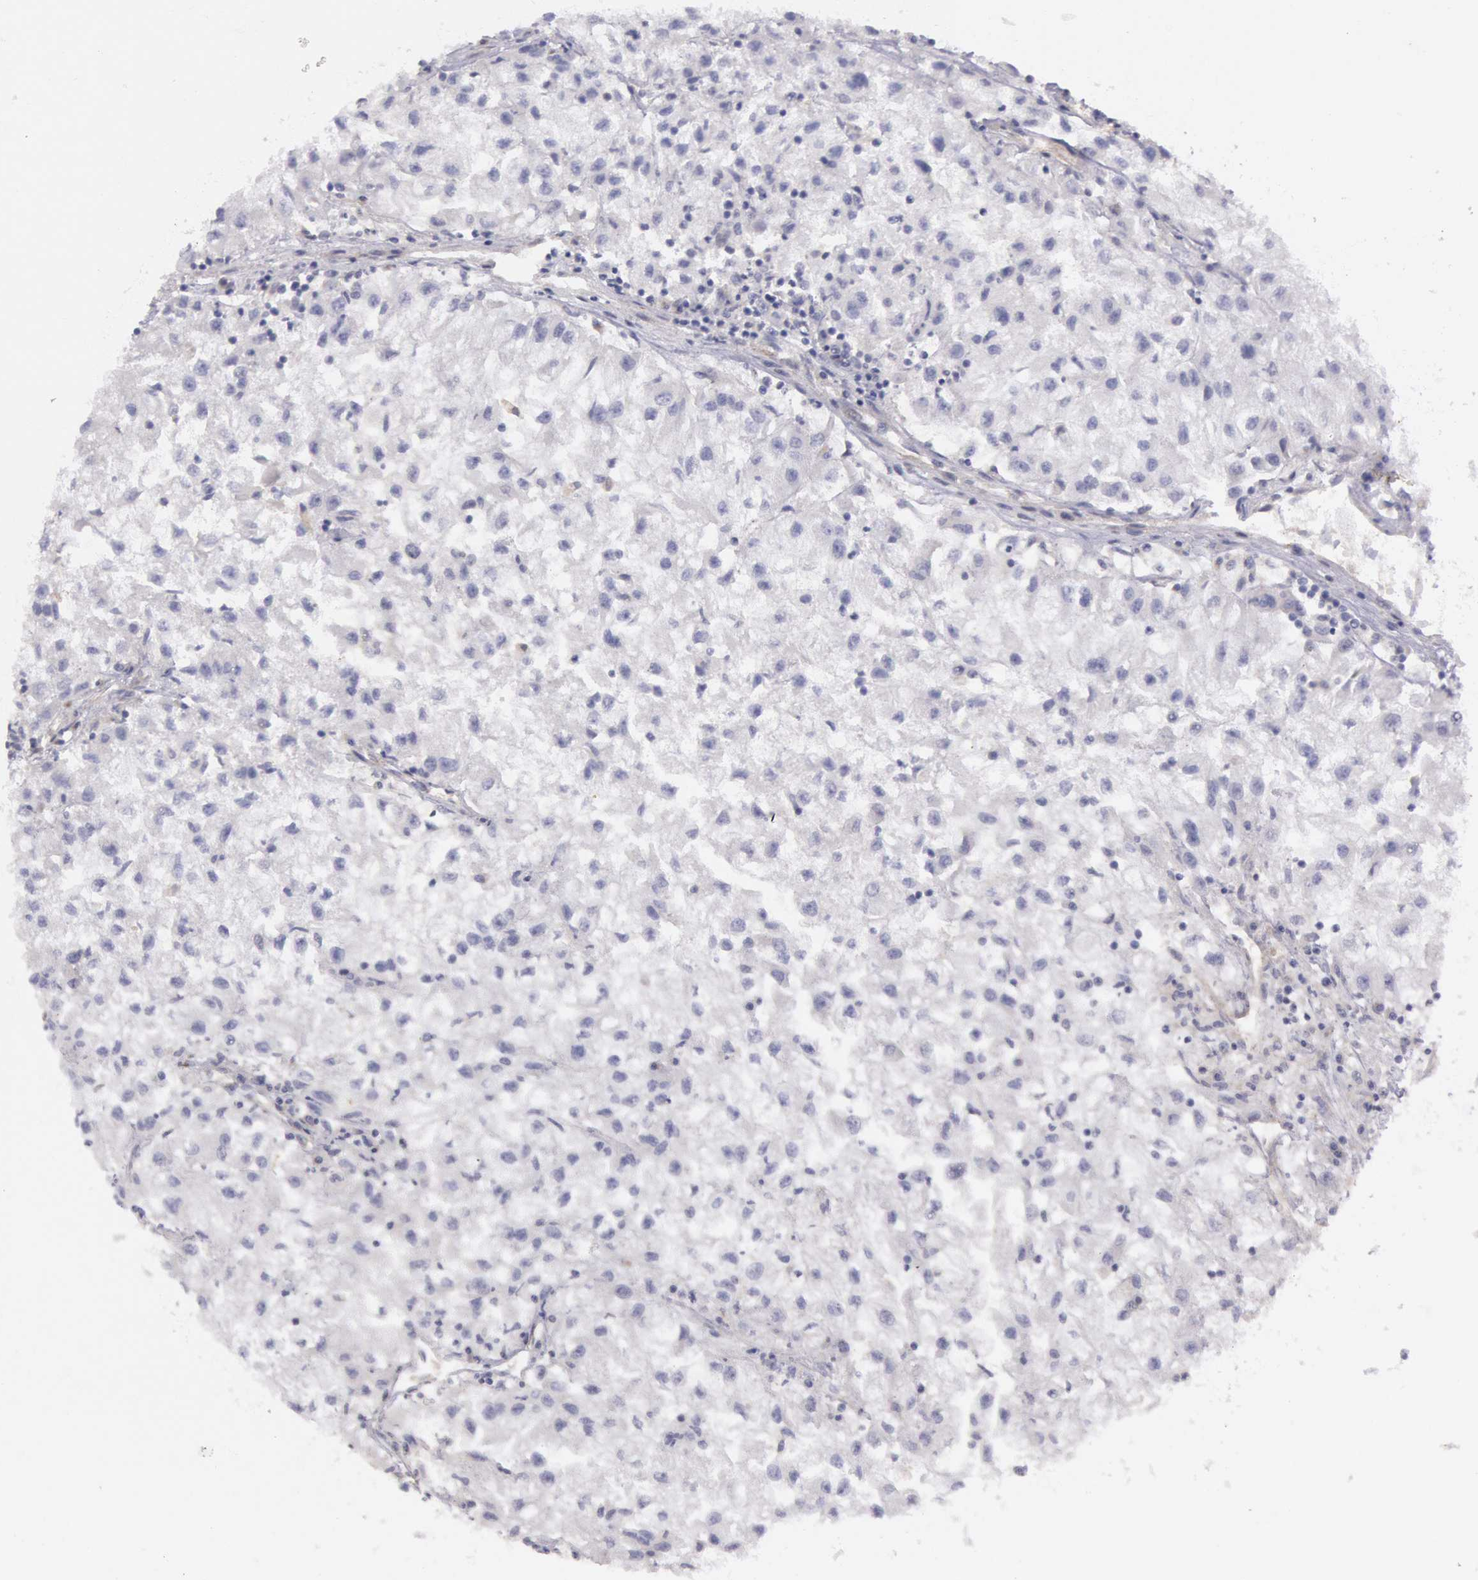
{"staining": {"intensity": "negative", "quantity": "none", "location": "none"}, "tissue": "renal cancer", "cell_type": "Tumor cells", "image_type": "cancer", "snomed": [{"axis": "morphology", "description": "Adenocarcinoma, NOS"}, {"axis": "topography", "description": "Kidney"}], "caption": "DAB (3,3'-diaminobenzidine) immunohistochemical staining of renal cancer (adenocarcinoma) shows no significant staining in tumor cells.", "gene": "AMOTL1", "patient": {"sex": "male", "age": 59}}